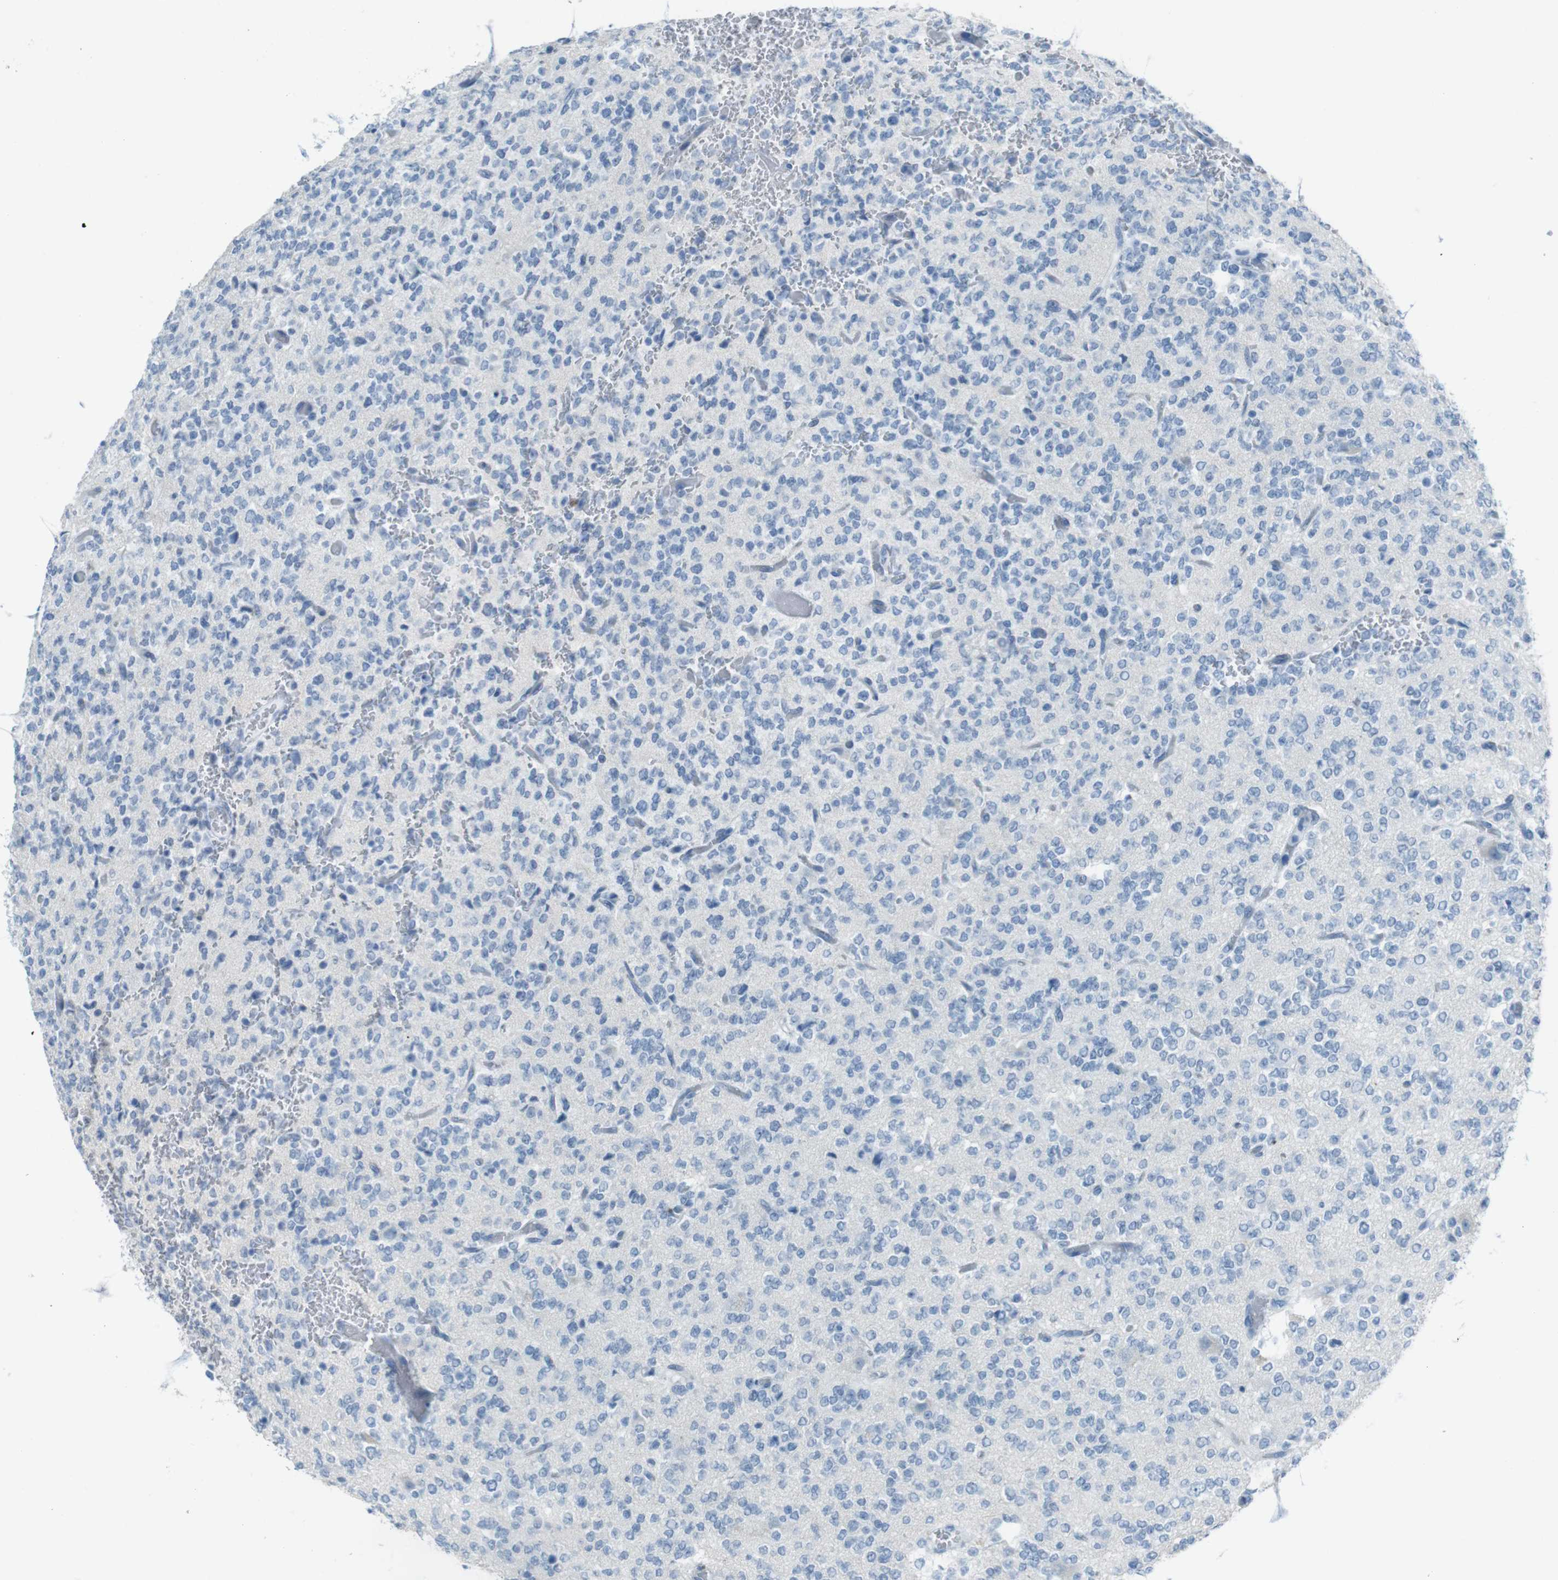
{"staining": {"intensity": "negative", "quantity": "none", "location": "none"}, "tissue": "glioma", "cell_type": "Tumor cells", "image_type": "cancer", "snomed": [{"axis": "morphology", "description": "Glioma, malignant, Low grade"}, {"axis": "topography", "description": "Brain"}], "caption": "A histopathology image of human glioma is negative for staining in tumor cells.", "gene": "TMEM207", "patient": {"sex": "male", "age": 38}}